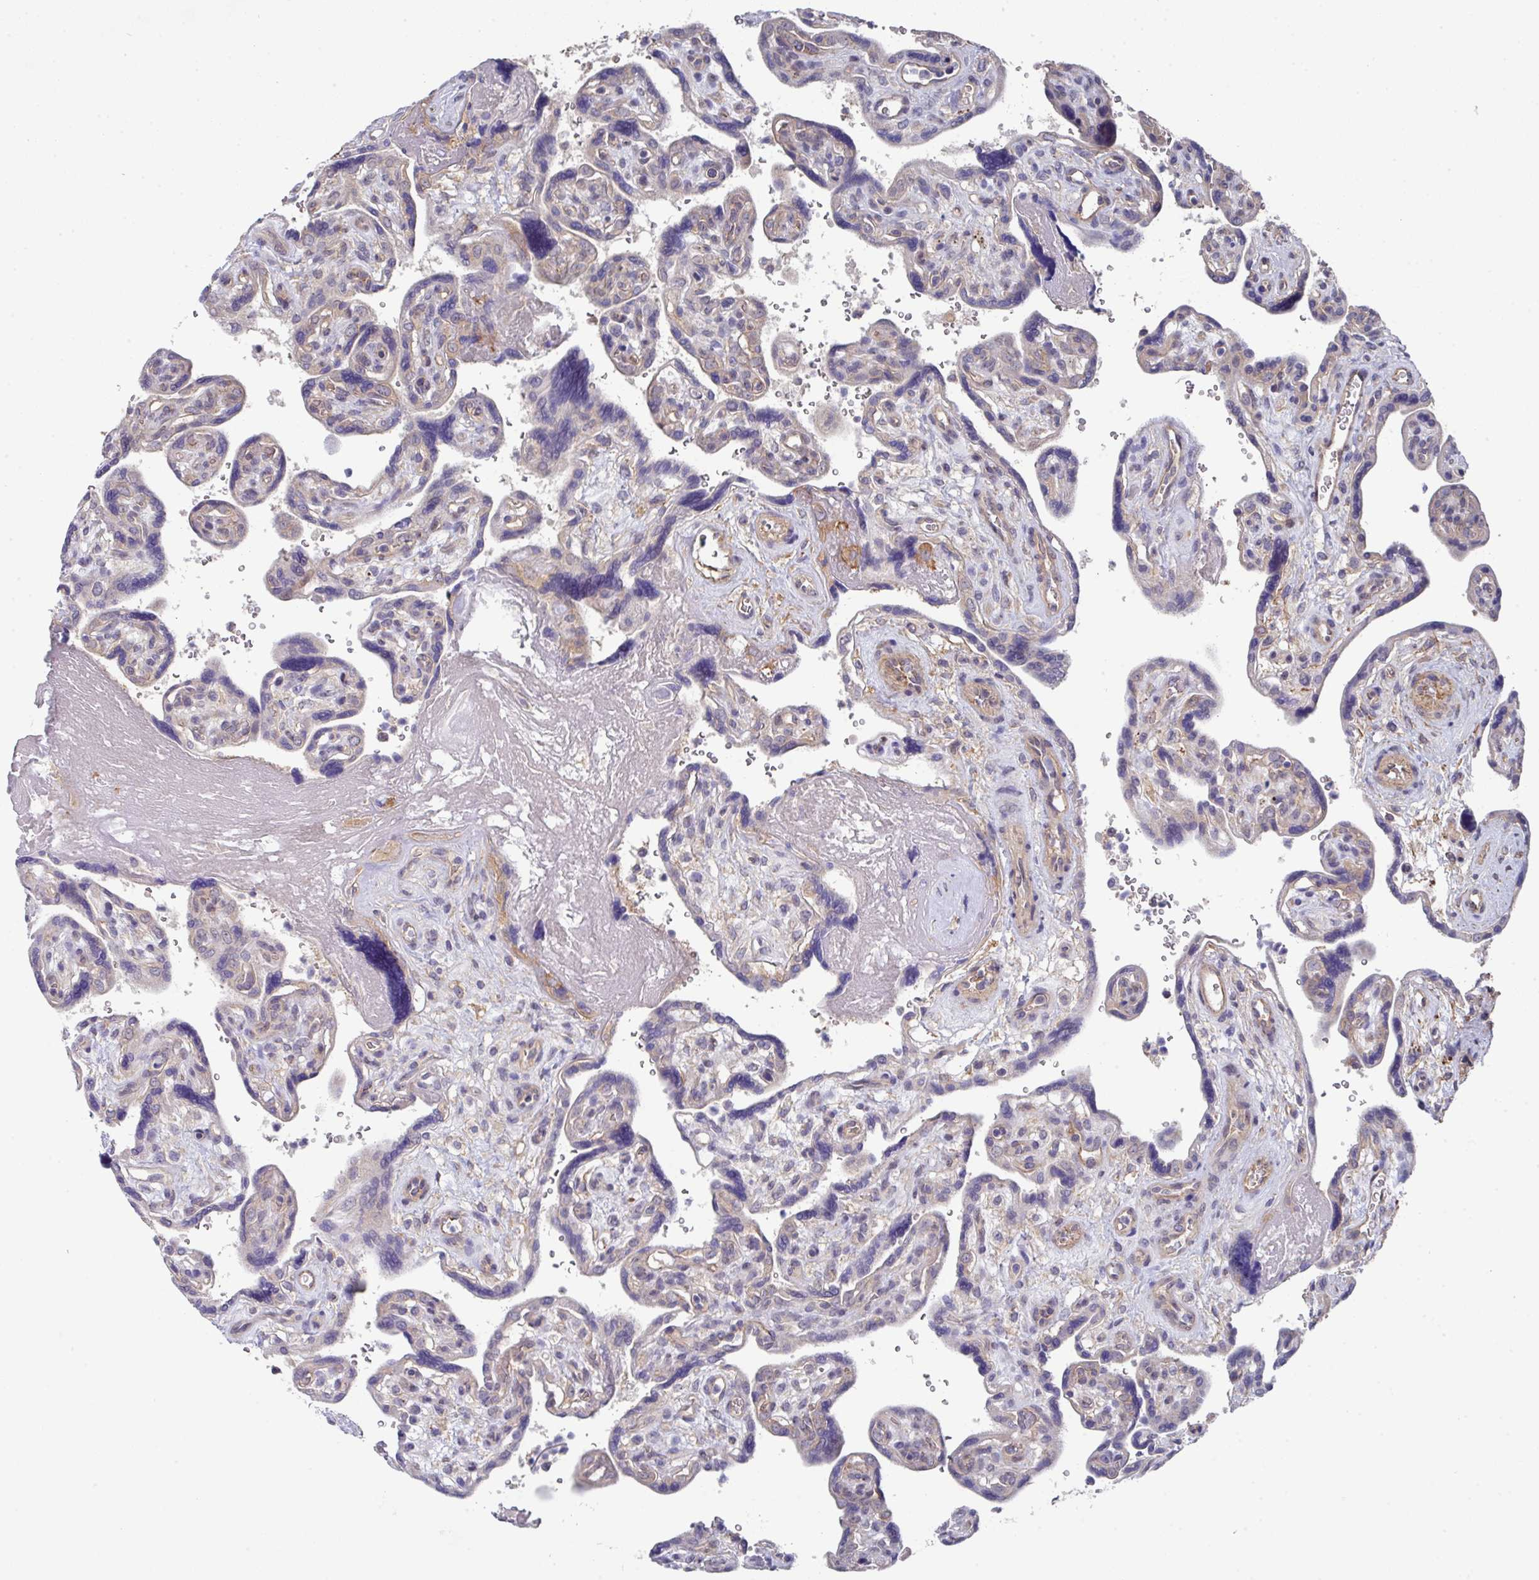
{"staining": {"intensity": "moderate", "quantity": ">75%", "location": "cytoplasmic/membranous"}, "tissue": "placenta", "cell_type": "Decidual cells", "image_type": "normal", "snomed": [{"axis": "morphology", "description": "Normal tissue, NOS"}, {"axis": "topography", "description": "Placenta"}], "caption": "Immunohistochemistry micrograph of benign placenta: placenta stained using immunohistochemistry displays medium levels of moderate protein expression localized specifically in the cytoplasmic/membranous of decidual cells, appearing as a cytoplasmic/membranous brown color.", "gene": "PRR5", "patient": {"sex": "female", "age": 39}}